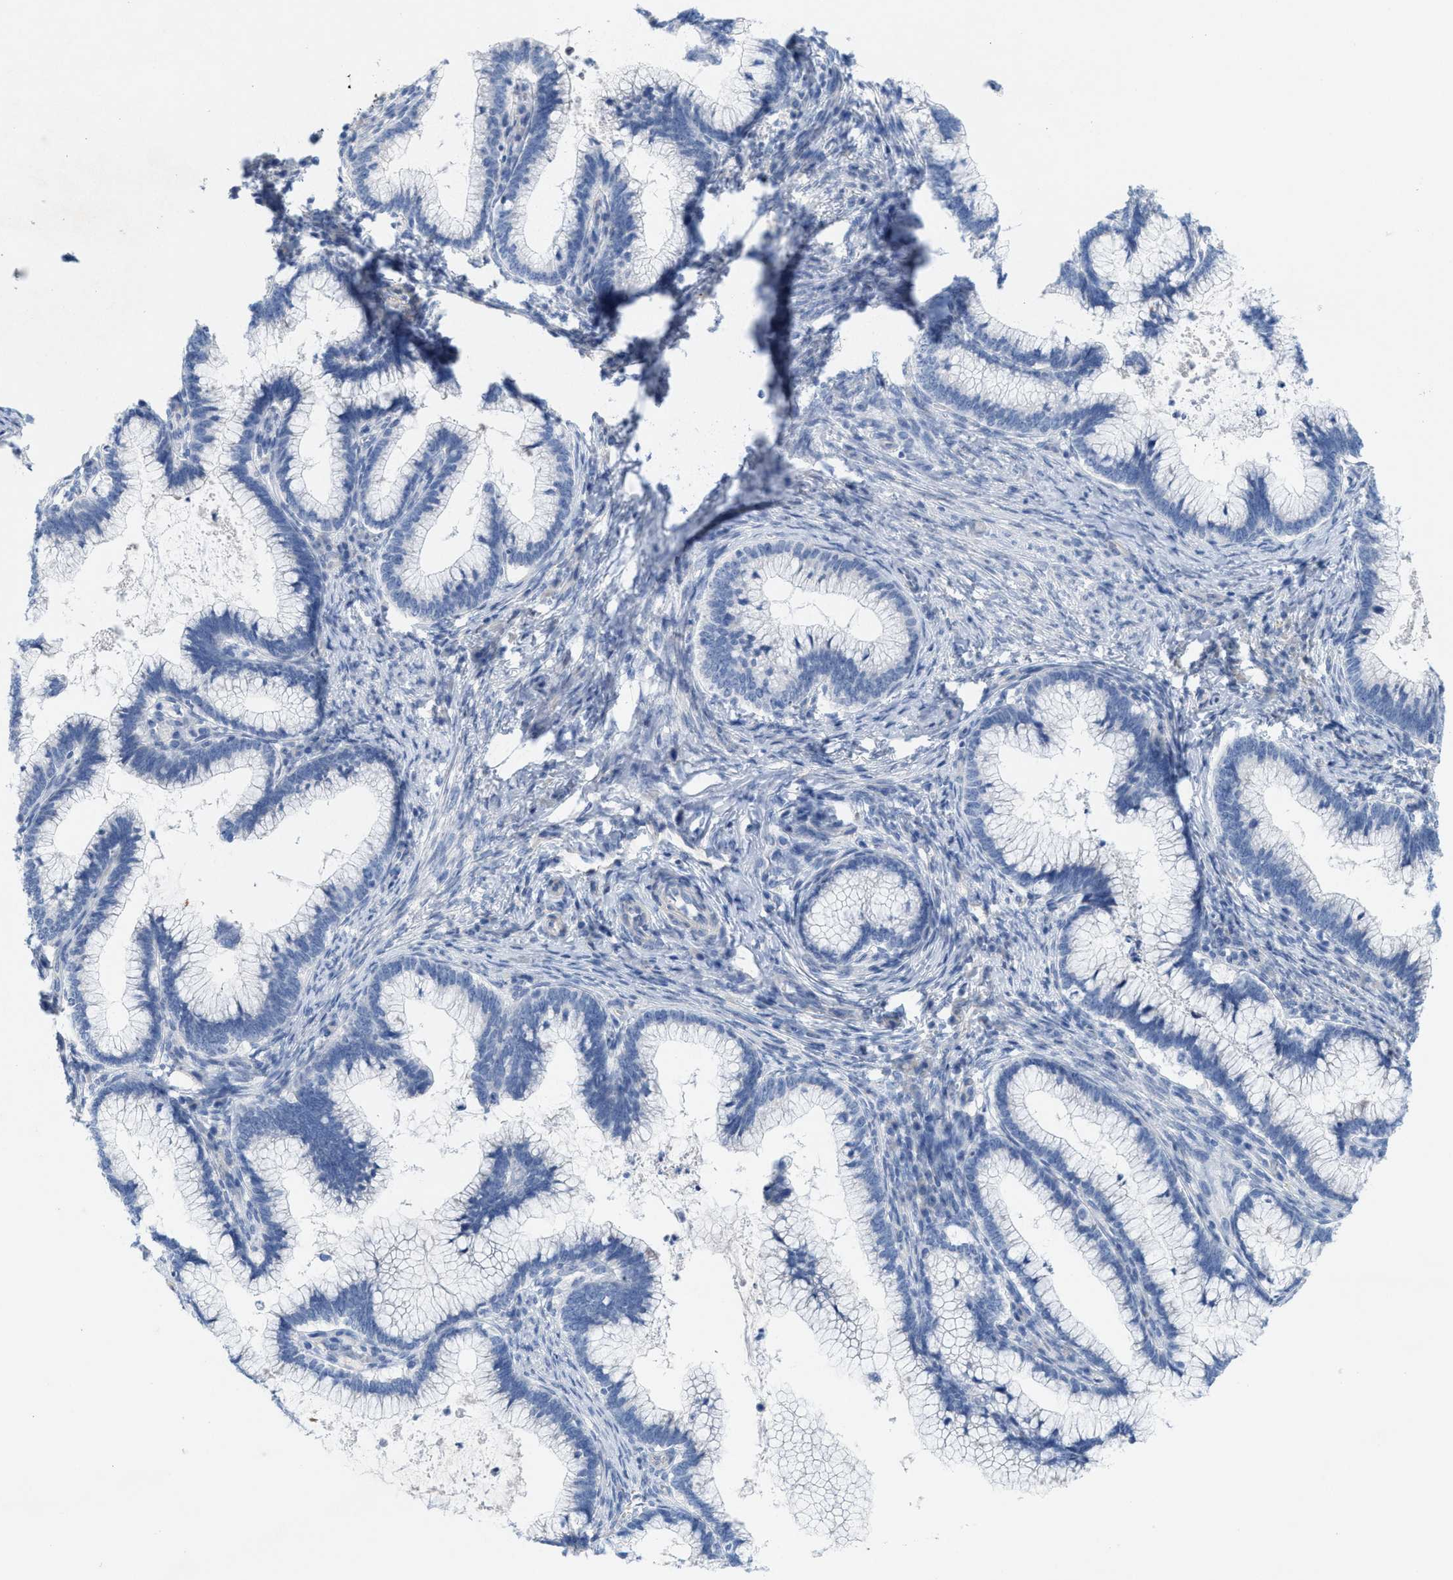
{"staining": {"intensity": "negative", "quantity": "none", "location": "none"}, "tissue": "cervical cancer", "cell_type": "Tumor cells", "image_type": "cancer", "snomed": [{"axis": "morphology", "description": "Adenocarcinoma, NOS"}, {"axis": "topography", "description": "Cervix"}], "caption": "Immunohistochemistry micrograph of neoplastic tissue: human cervical cancer stained with DAB demonstrates no significant protein staining in tumor cells. (Immunohistochemistry, brightfield microscopy, high magnification).", "gene": "CPA2", "patient": {"sex": "female", "age": 36}}